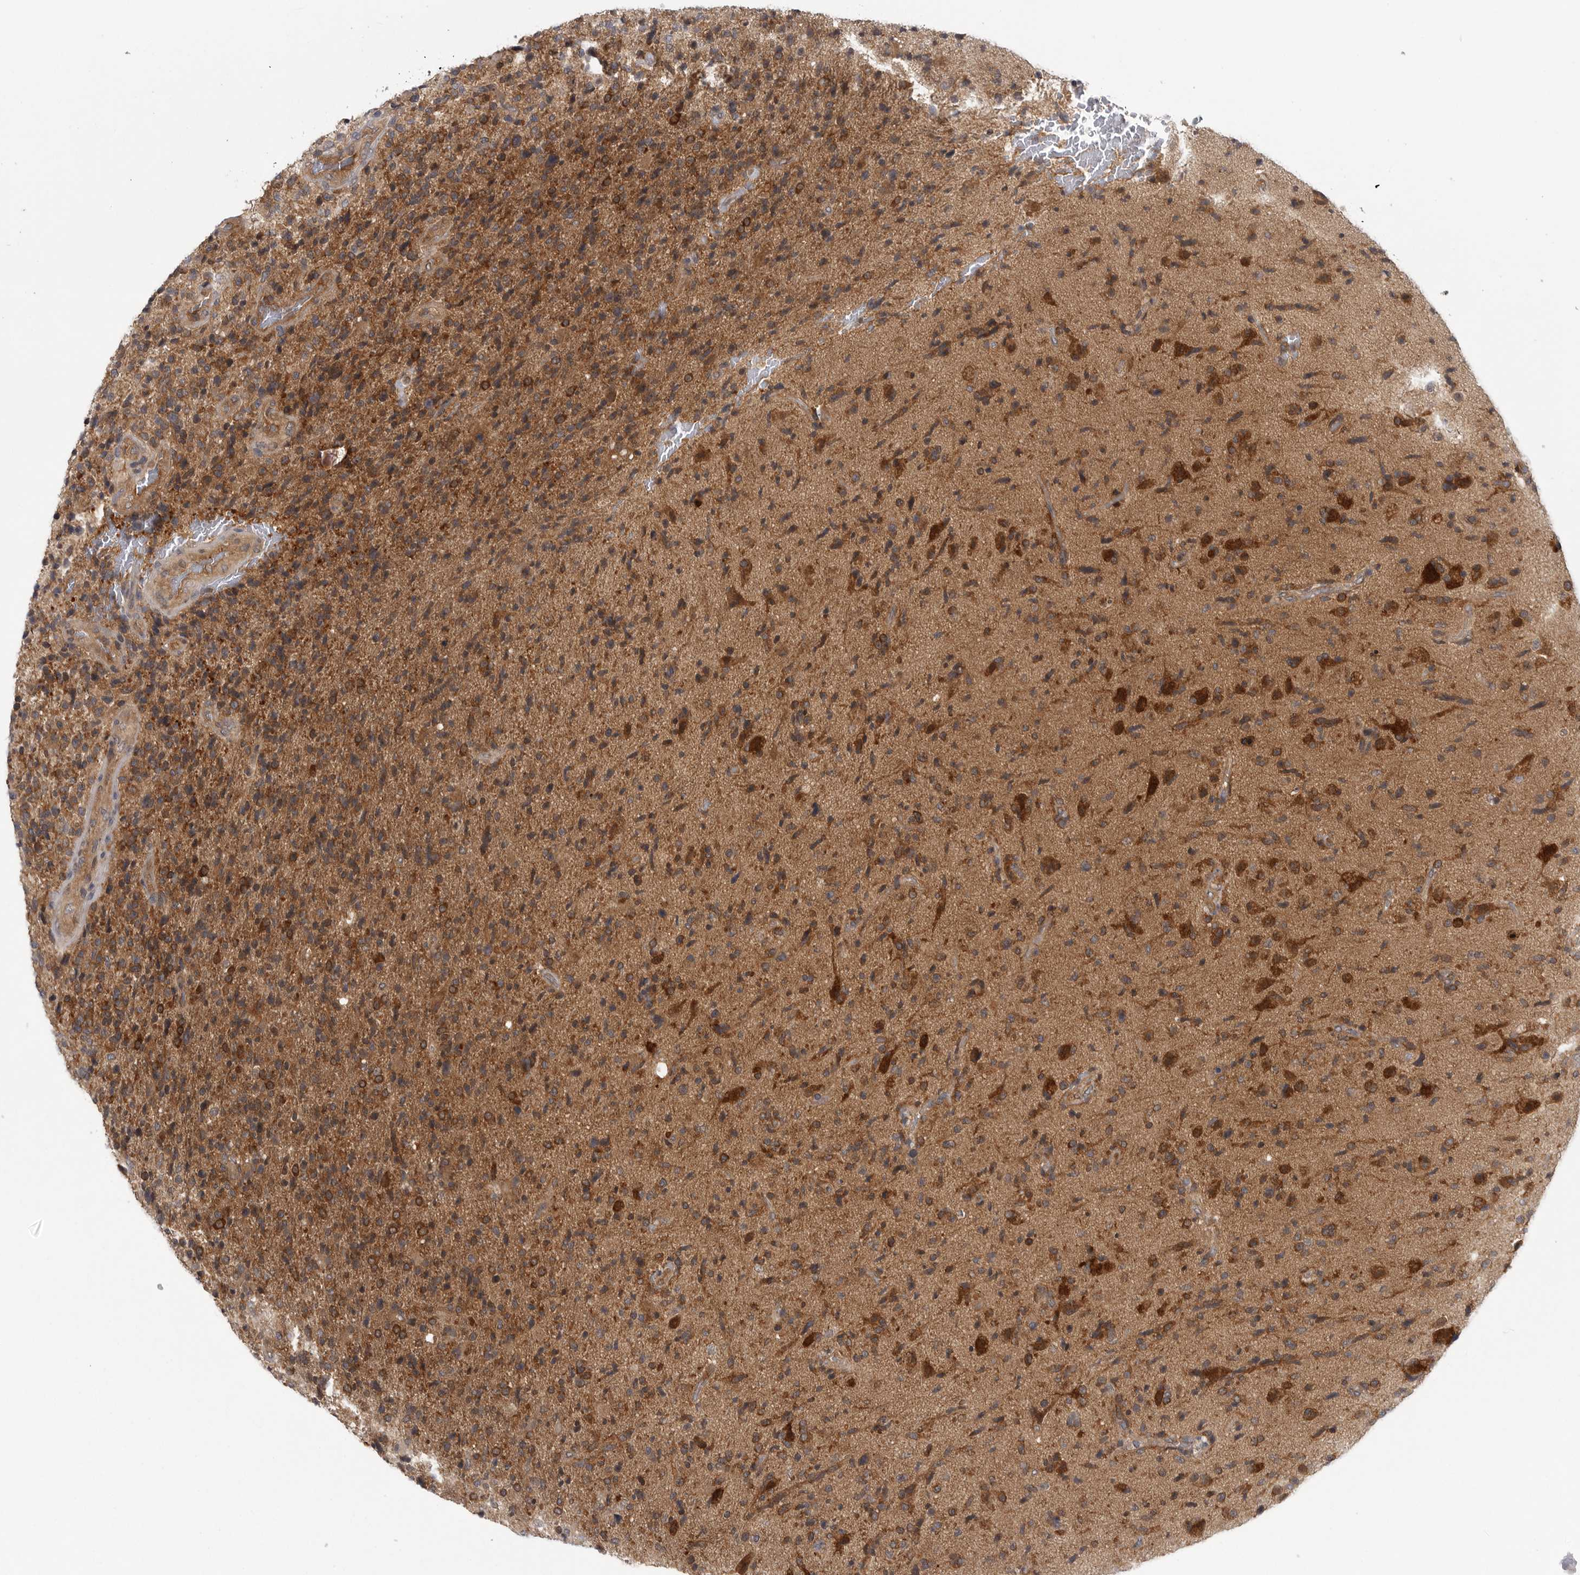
{"staining": {"intensity": "moderate", "quantity": ">75%", "location": "cytoplasmic/membranous"}, "tissue": "glioma", "cell_type": "Tumor cells", "image_type": "cancer", "snomed": [{"axis": "morphology", "description": "Glioma, malignant, High grade"}, {"axis": "topography", "description": "Brain"}], "caption": "Glioma tissue demonstrates moderate cytoplasmic/membranous expression in approximately >75% of tumor cells", "gene": "CACYBP", "patient": {"sex": "male", "age": 72}}